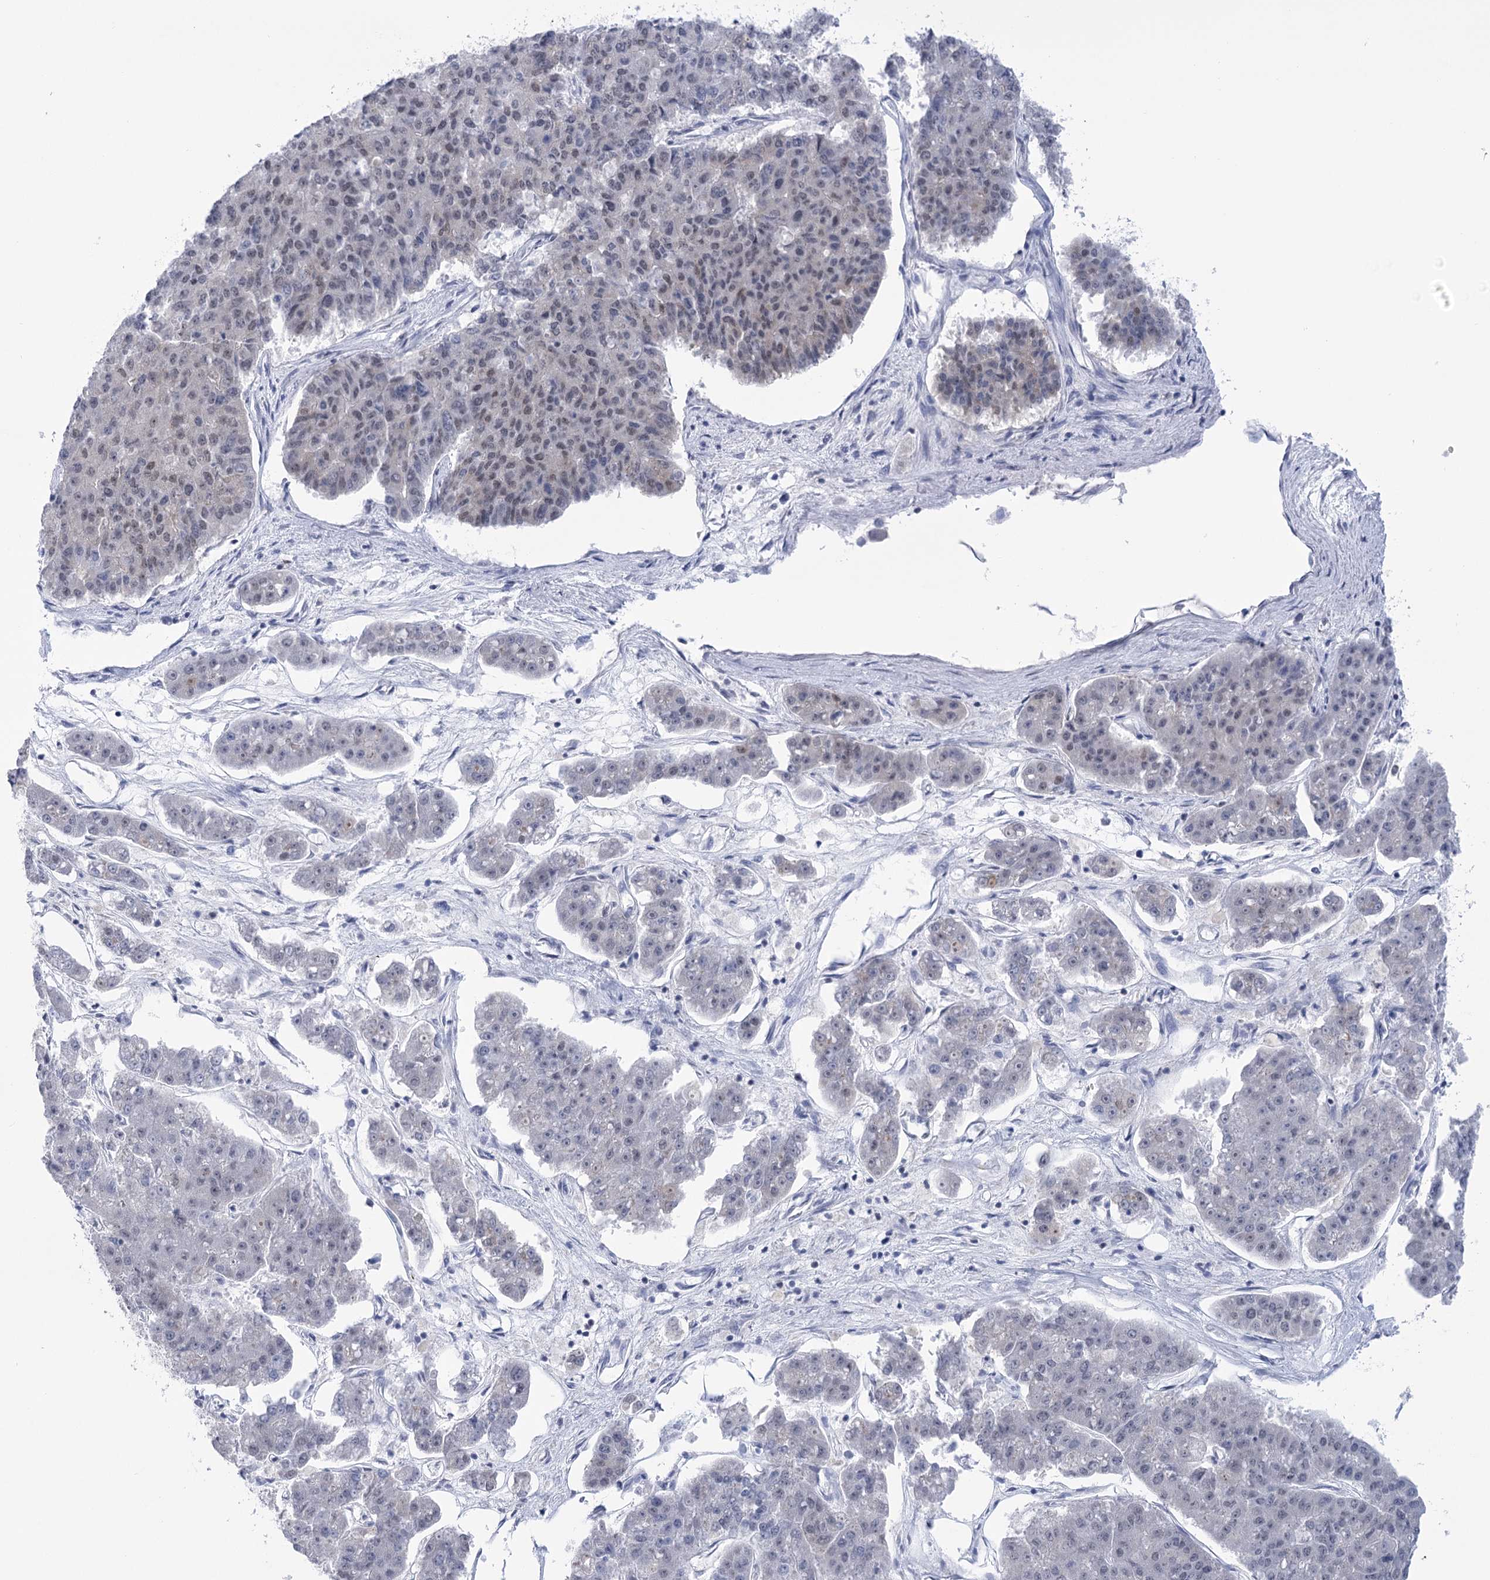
{"staining": {"intensity": "negative", "quantity": "none", "location": "none"}, "tissue": "pancreatic cancer", "cell_type": "Tumor cells", "image_type": "cancer", "snomed": [{"axis": "morphology", "description": "Adenocarcinoma, NOS"}, {"axis": "topography", "description": "Pancreas"}], "caption": "Immunohistochemical staining of pancreatic cancer (adenocarcinoma) shows no significant staining in tumor cells. (Brightfield microscopy of DAB (3,3'-diaminobenzidine) immunohistochemistry at high magnification).", "gene": "HNRNPA0", "patient": {"sex": "male", "age": 50}}